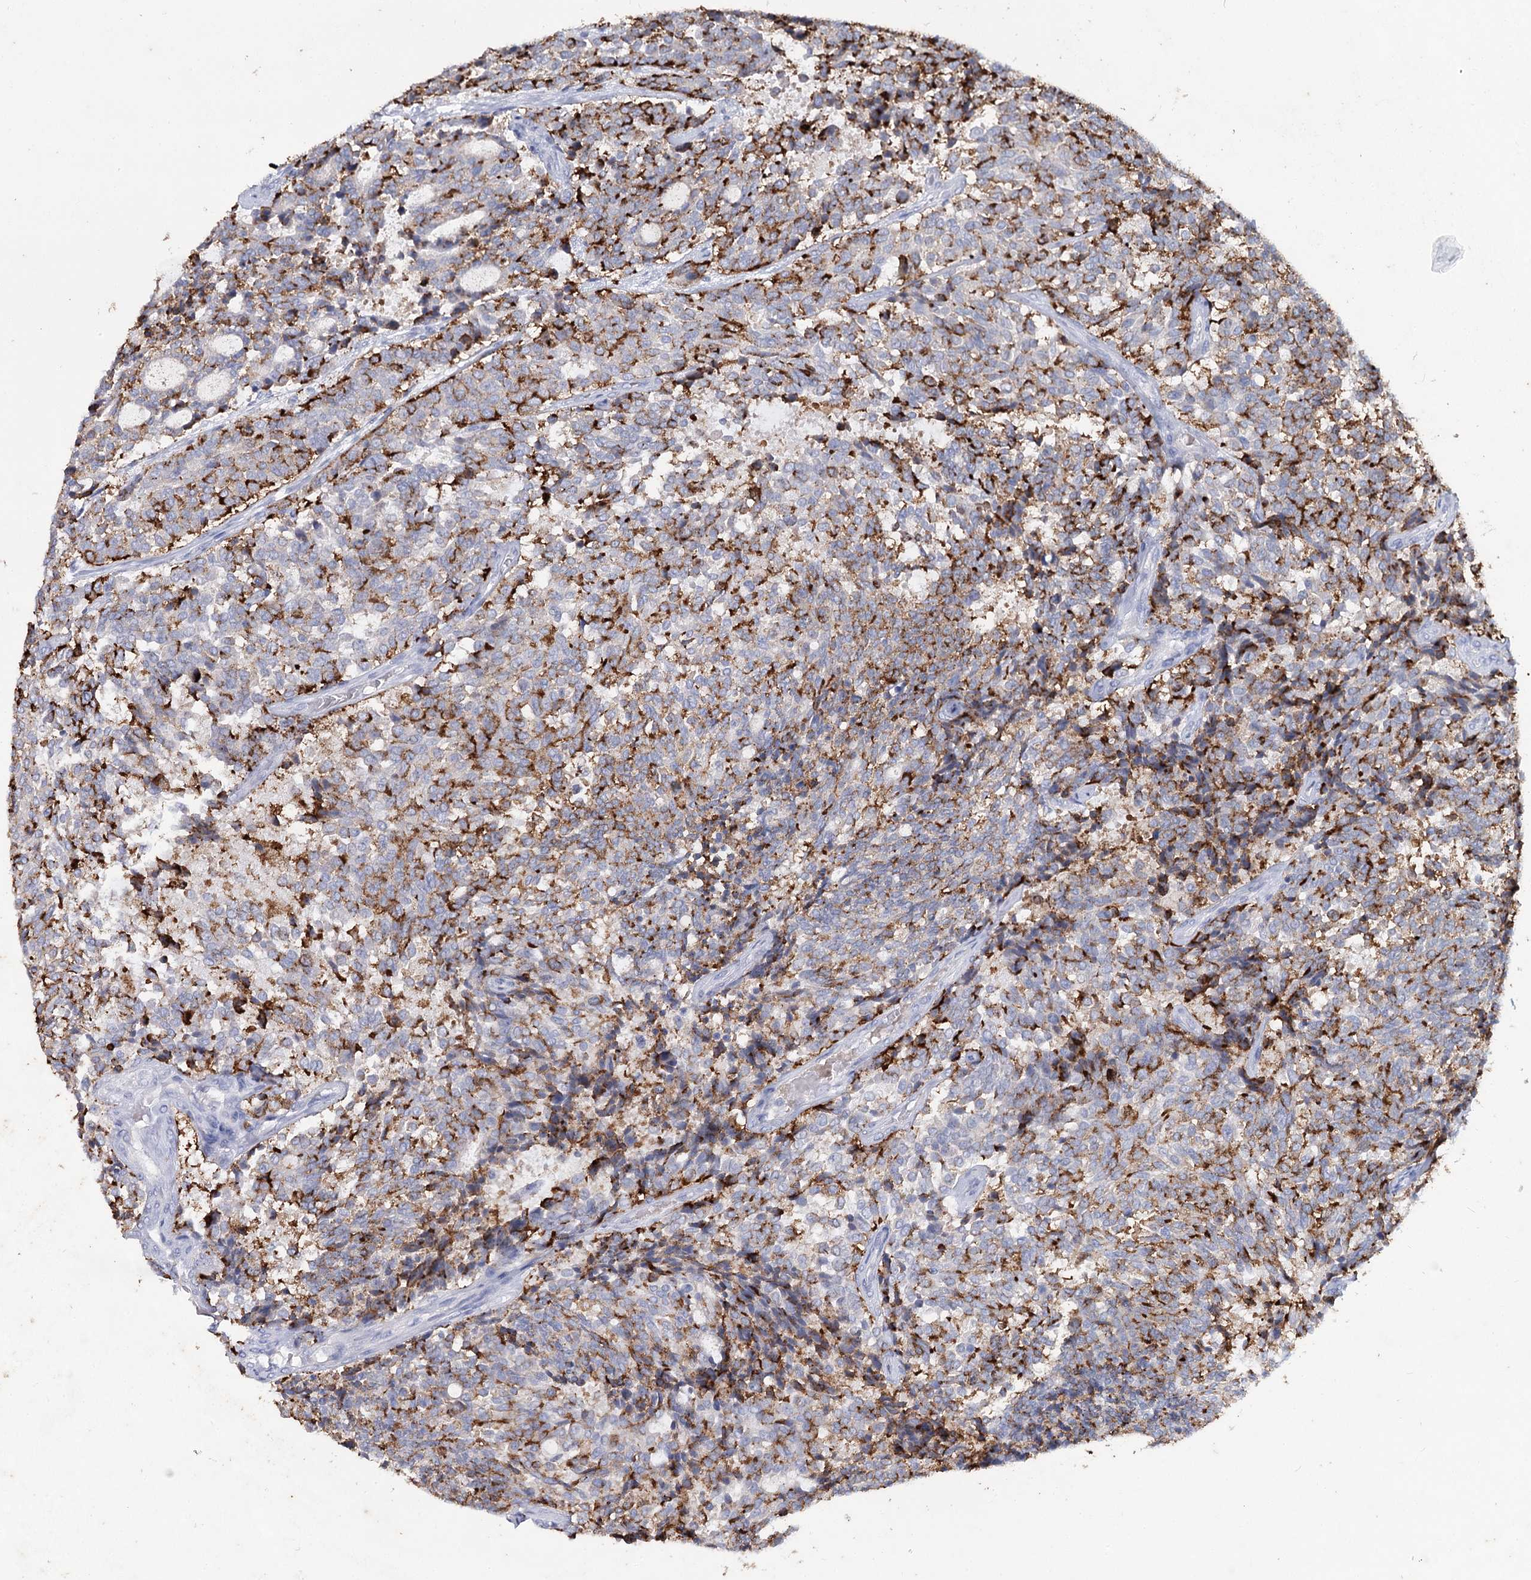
{"staining": {"intensity": "strong", "quantity": "25%-75%", "location": "cytoplasmic/membranous"}, "tissue": "carcinoid", "cell_type": "Tumor cells", "image_type": "cancer", "snomed": [{"axis": "morphology", "description": "Carcinoid, malignant, NOS"}, {"axis": "topography", "description": "Pancreas"}], "caption": "A high-resolution image shows immunohistochemistry staining of carcinoid, which reveals strong cytoplasmic/membranous staining in approximately 25%-75% of tumor cells.", "gene": "CCDC73", "patient": {"sex": "female", "age": 54}}